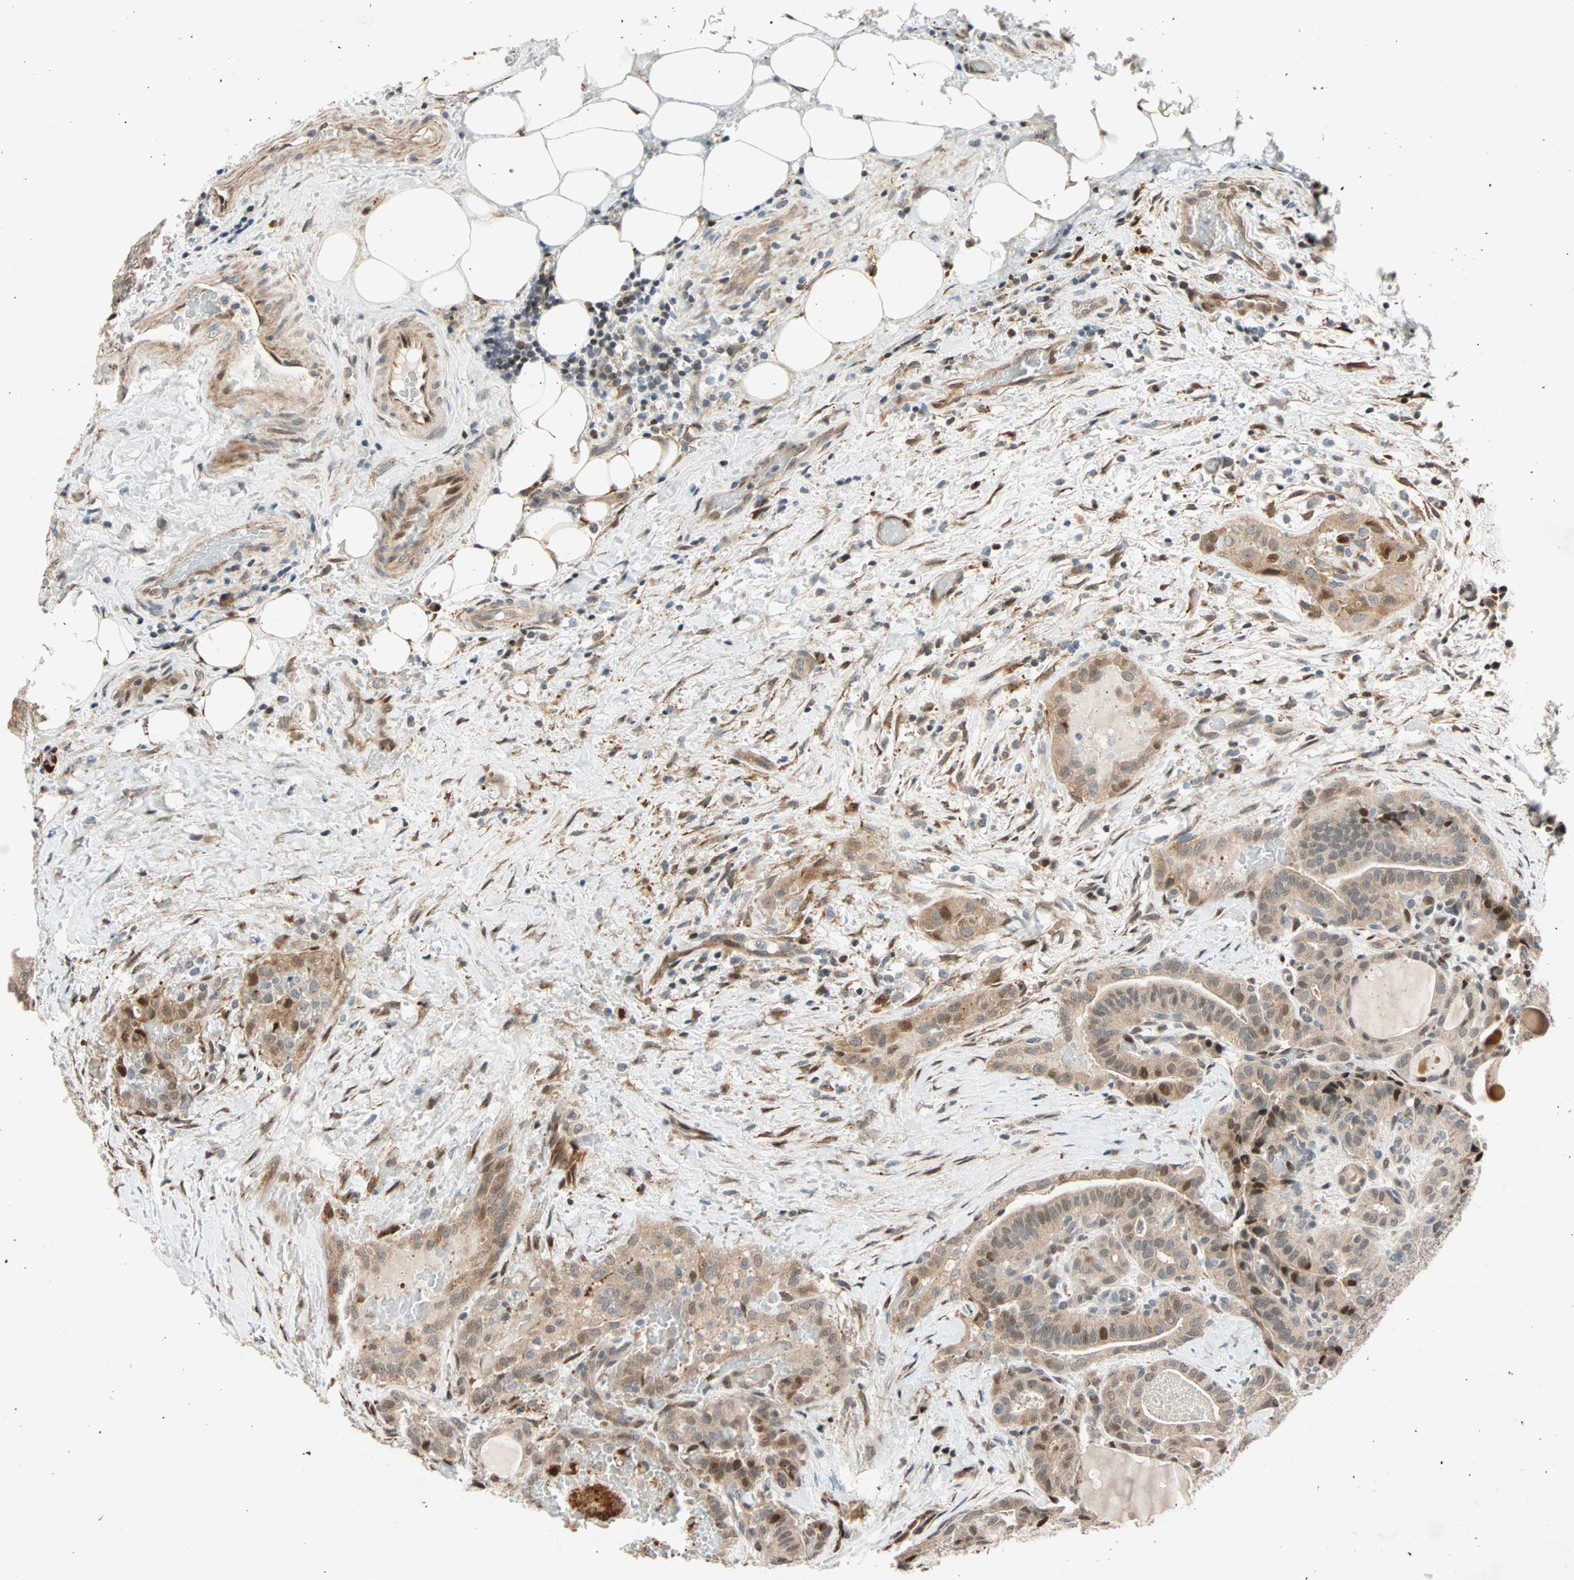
{"staining": {"intensity": "moderate", "quantity": ">75%", "location": "cytoplasmic/membranous,nuclear"}, "tissue": "thyroid cancer", "cell_type": "Tumor cells", "image_type": "cancer", "snomed": [{"axis": "morphology", "description": "Papillary adenocarcinoma, NOS"}, {"axis": "topography", "description": "Thyroid gland"}], "caption": "Human thyroid cancer (papillary adenocarcinoma) stained with a protein marker displays moderate staining in tumor cells.", "gene": "HECW1", "patient": {"sex": "male", "age": 77}}